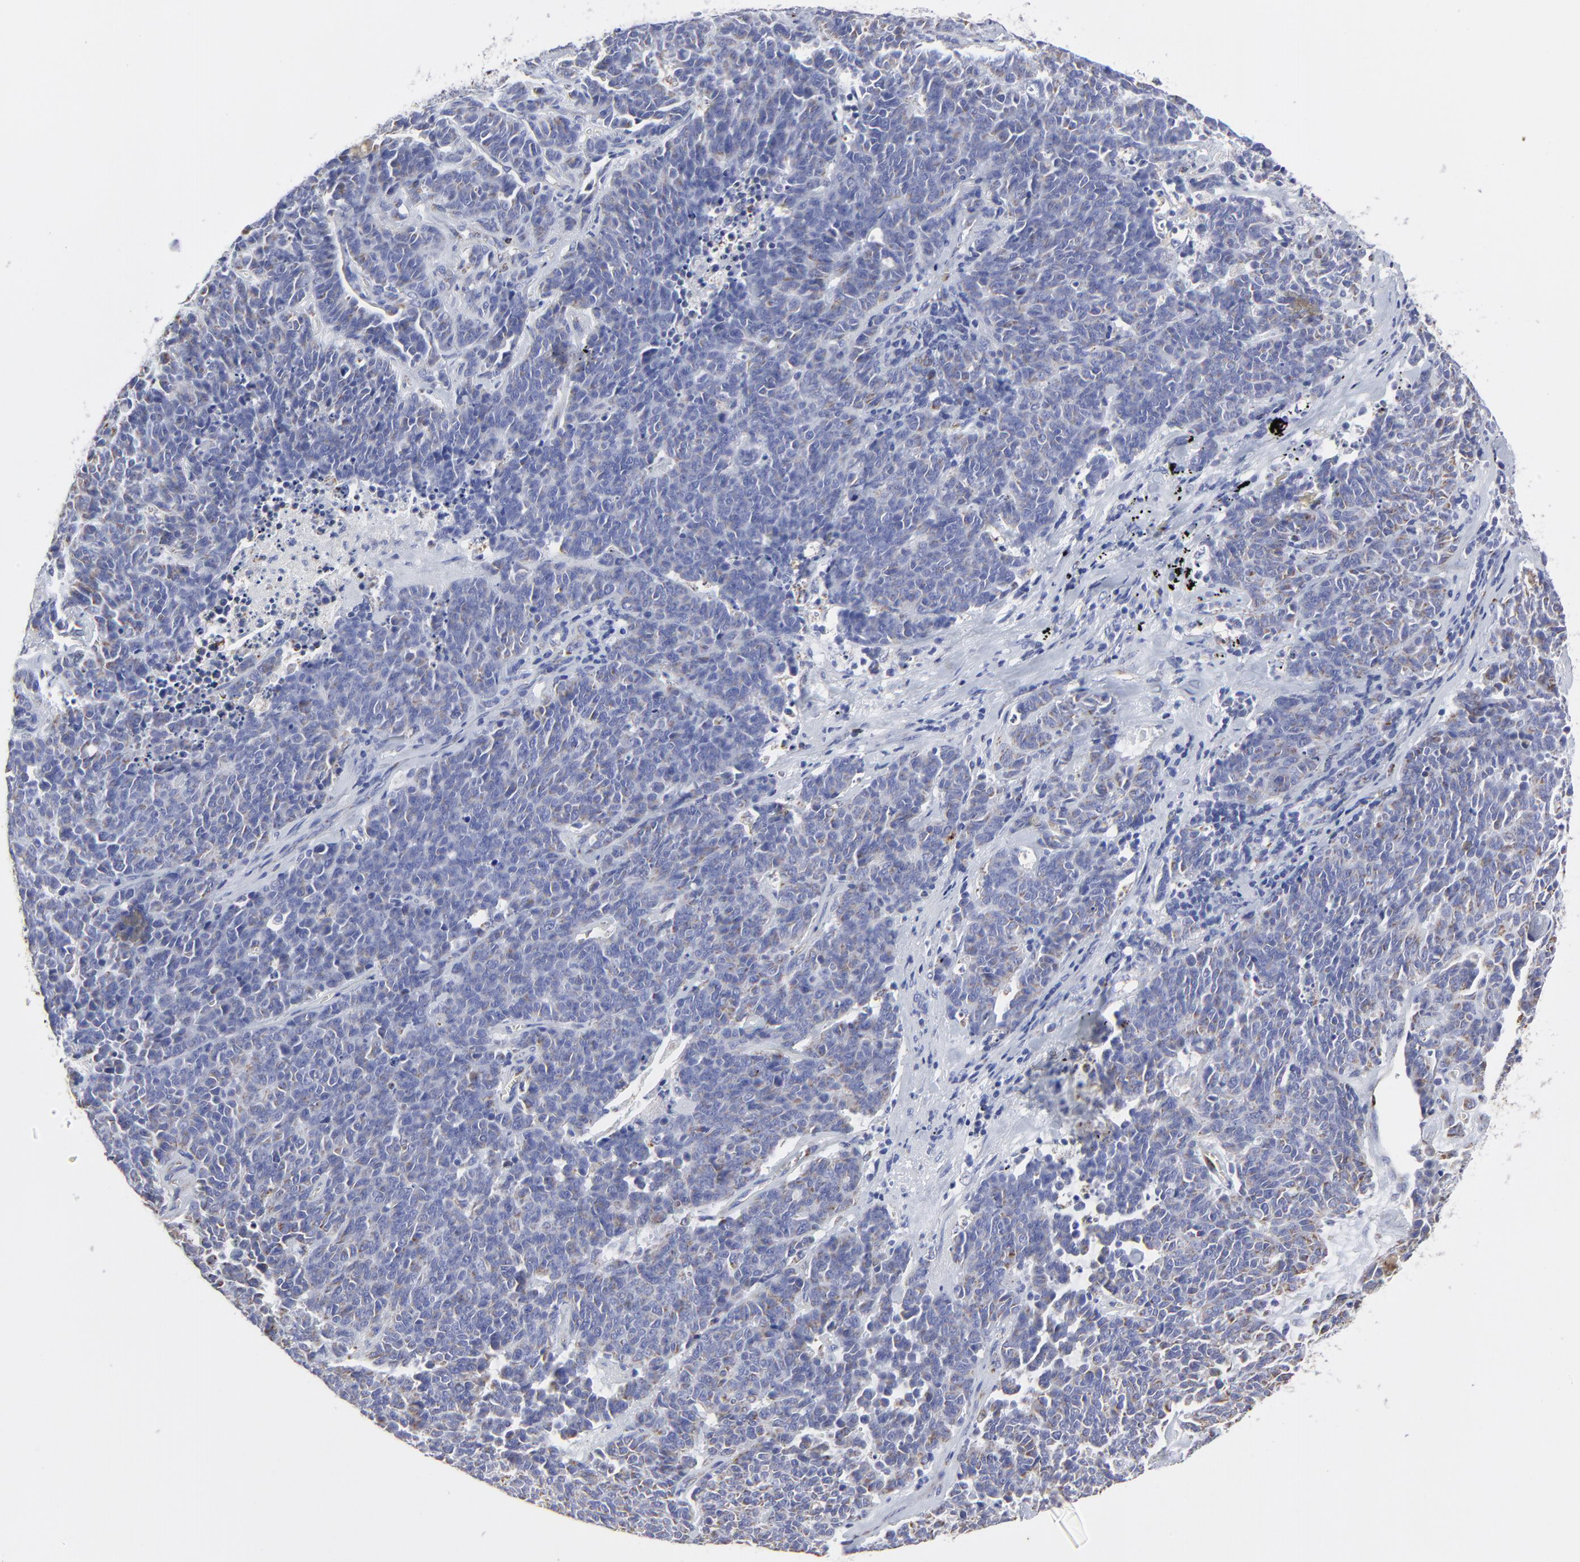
{"staining": {"intensity": "weak", "quantity": "<25%", "location": "cytoplasmic/membranous"}, "tissue": "lung cancer", "cell_type": "Tumor cells", "image_type": "cancer", "snomed": [{"axis": "morphology", "description": "Neoplasm, malignant, NOS"}, {"axis": "topography", "description": "Lung"}], "caption": "An image of human malignant neoplasm (lung) is negative for staining in tumor cells.", "gene": "PINK1", "patient": {"sex": "female", "age": 58}}